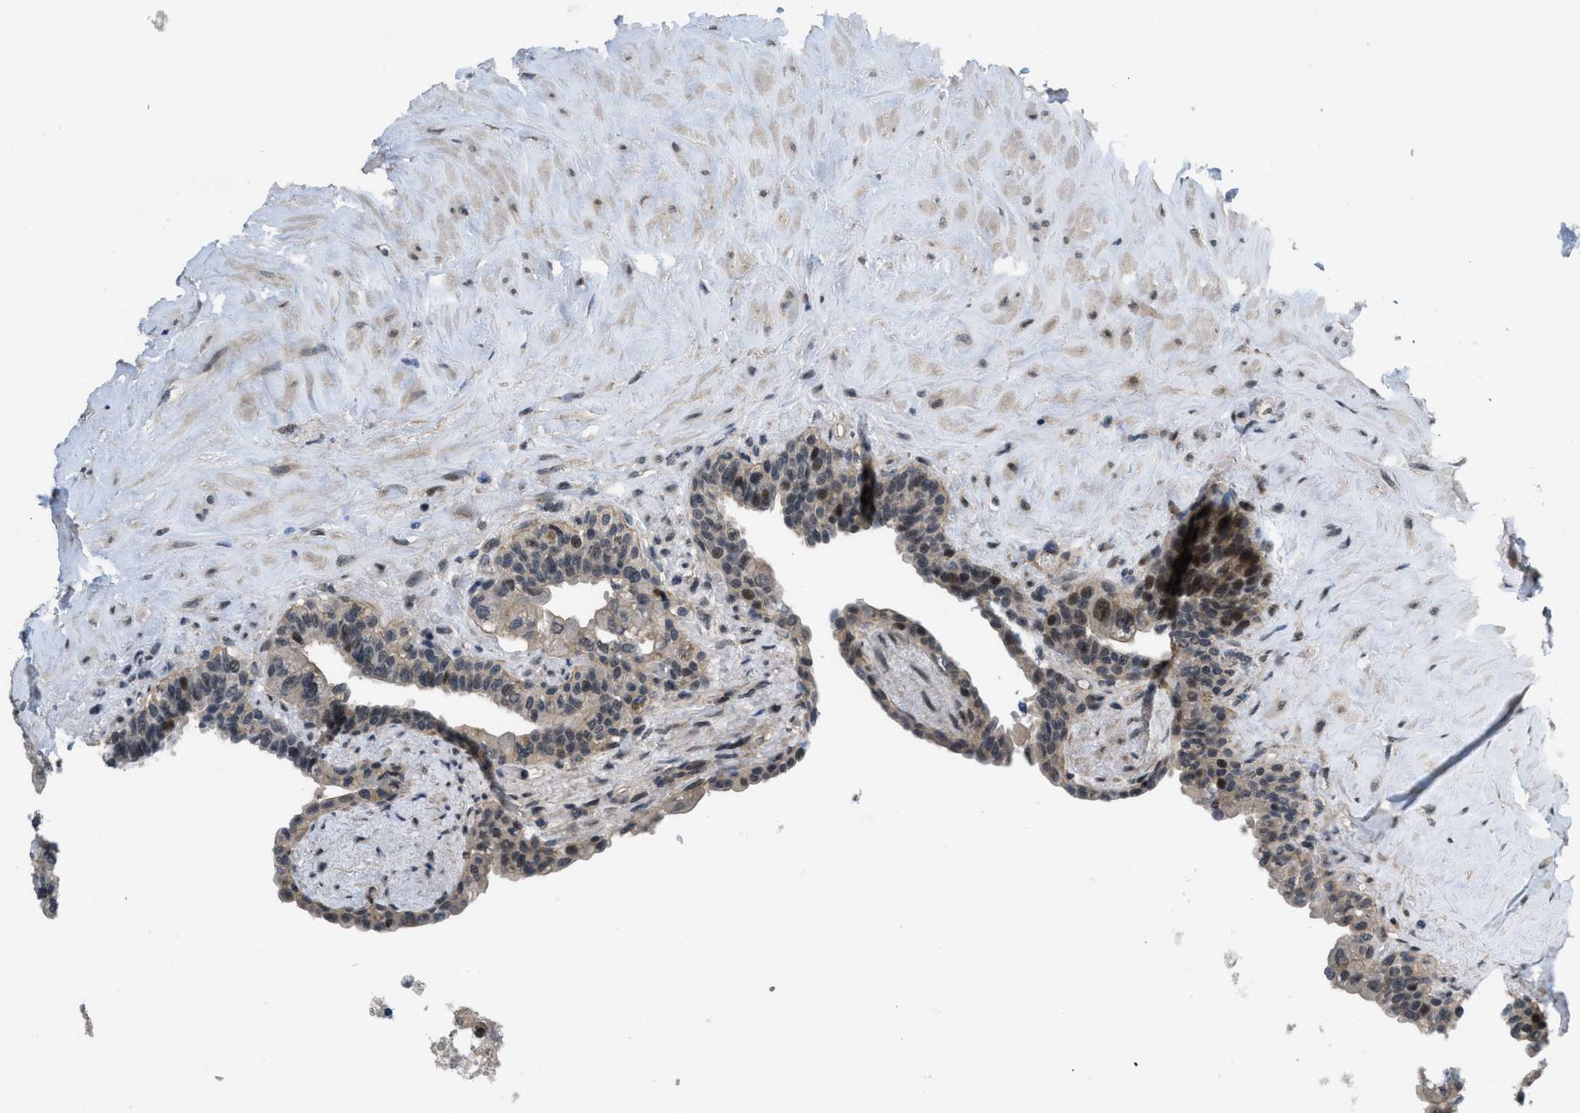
{"staining": {"intensity": "weak", "quantity": ">75%", "location": "cytoplasmic/membranous,nuclear"}, "tissue": "seminal vesicle", "cell_type": "Glandular cells", "image_type": "normal", "snomed": [{"axis": "morphology", "description": "Normal tissue, NOS"}, {"axis": "topography", "description": "Seminal veicle"}], "caption": "An image showing weak cytoplasmic/membranous,nuclear staining in about >75% of glandular cells in benign seminal vesicle, as visualized by brown immunohistochemical staining.", "gene": "SETD5", "patient": {"sex": "male", "age": 63}}